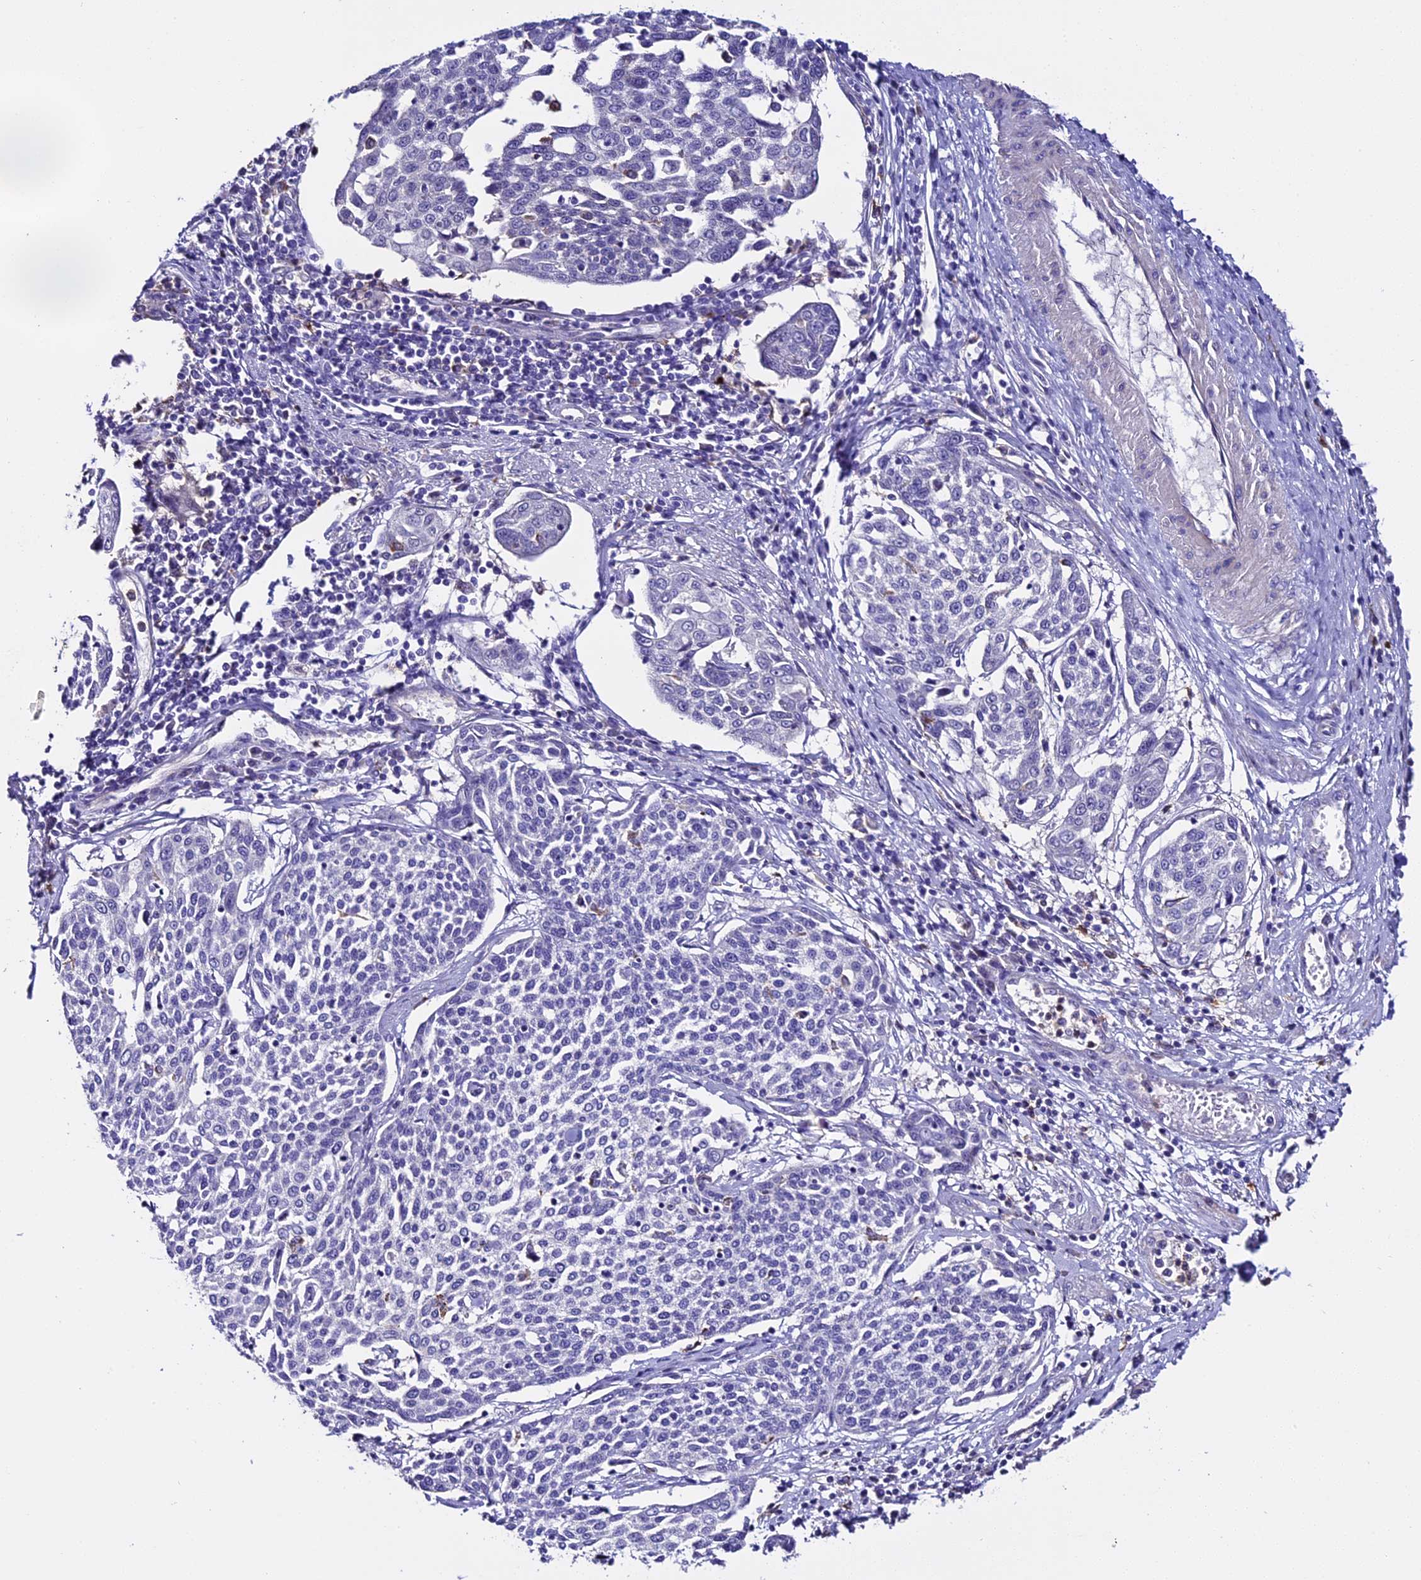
{"staining": {"intensity": "negative", "quantity": "none", "location": "none"}, "tissue": "cervical cancer", "cell_type": "Tumor cells", "image_type": "cancer", "snomed": [{"axis": "morphology", "description": "Squamous cell carcinoma, NOS"}, {"axis": "topography", "description": "Cervix"}], "caption": "IHC of human cervical cancer displays no positivity in tumor cells.", "gene": "NOD2", "patient": {"sex": "female", "age": 34}}